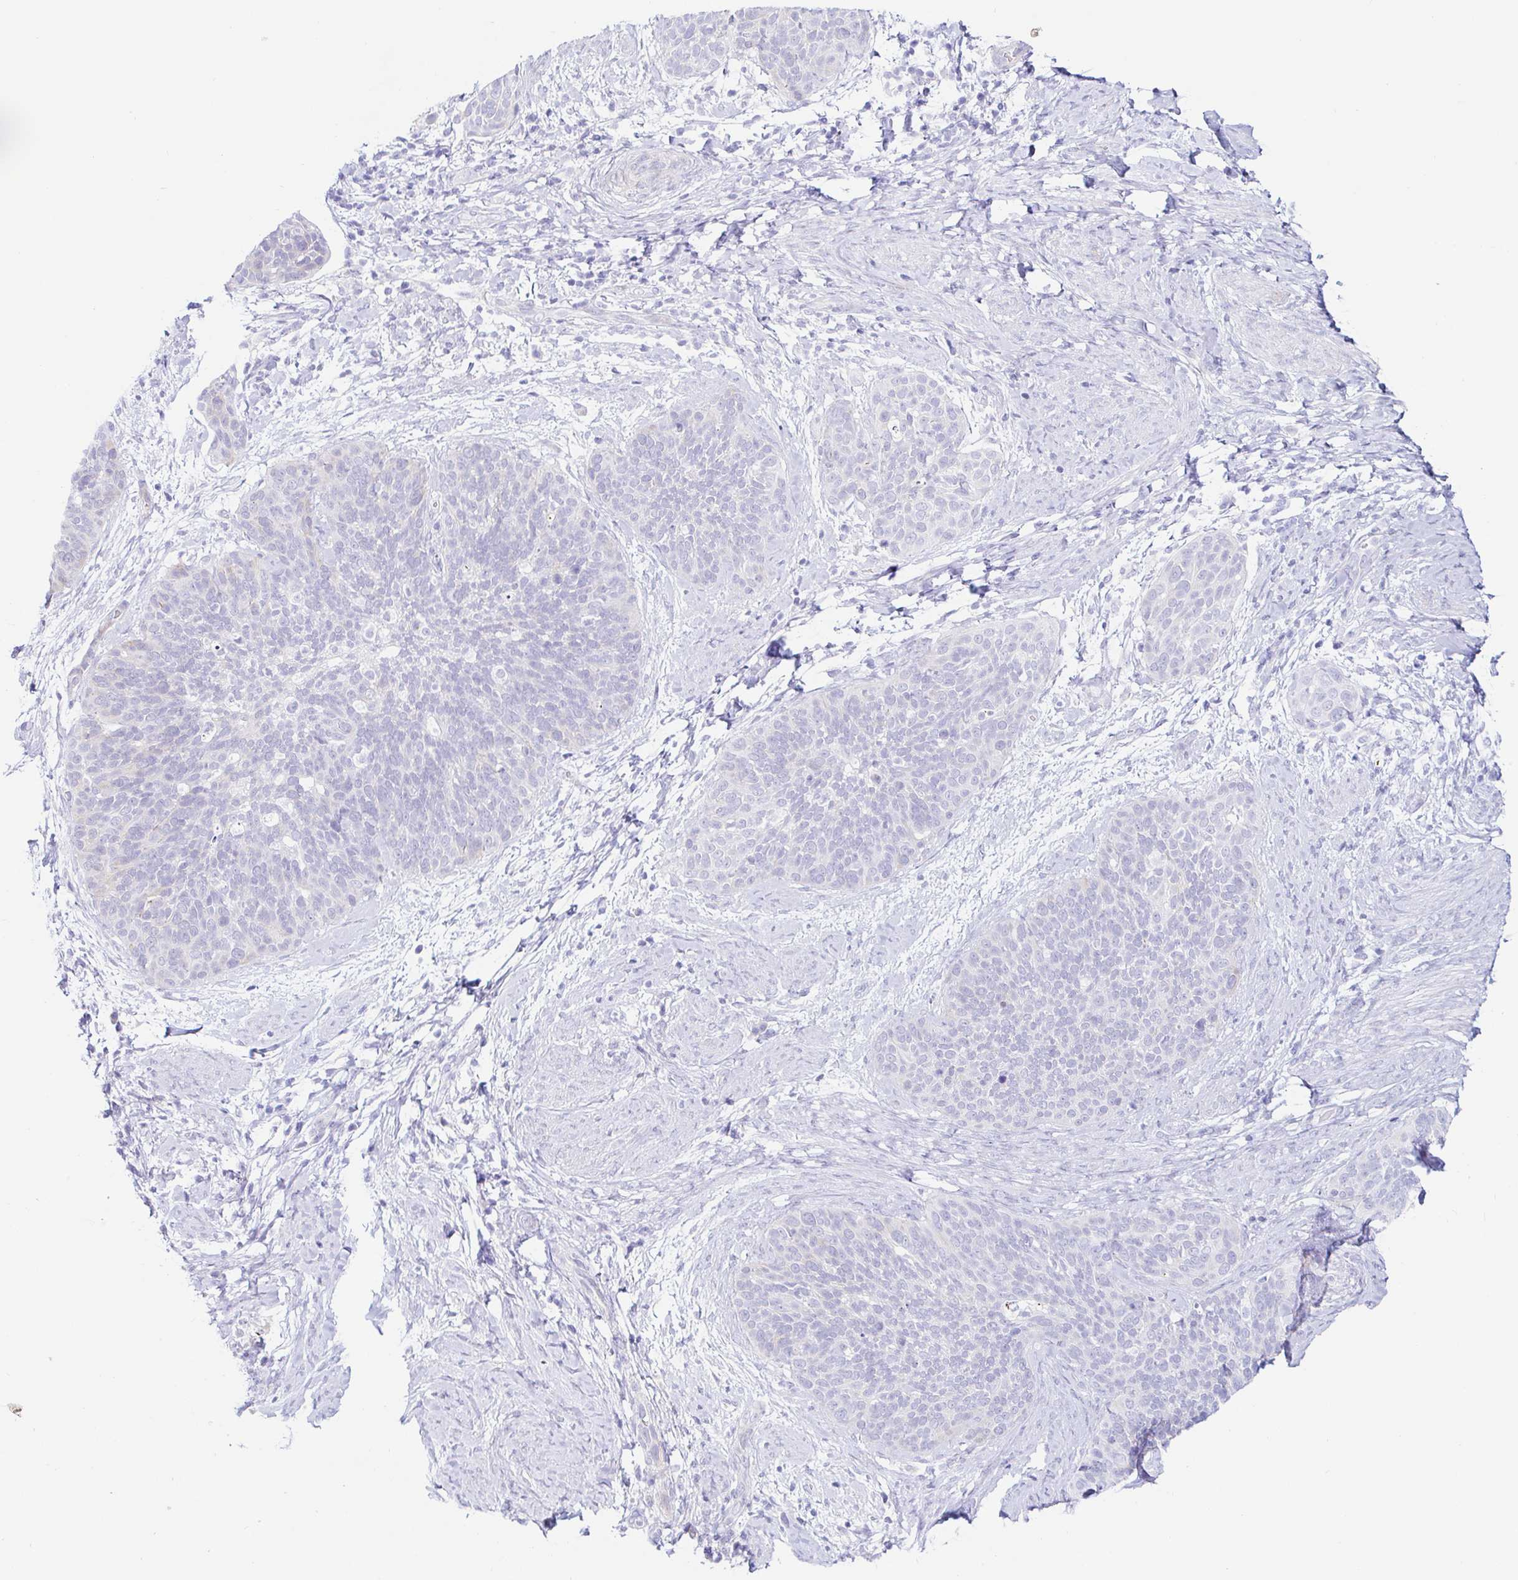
{"staining": {"intensity": "negative", "quantity": "none", "location": "none"}, "tissue": "cervical cancer", "cell_type": "Tumor cells", "image_type": "cancer", "snomed": [{"axis": "morphology", "description": "Squamous cell carcinoma, NOS"}, {"axis": "topography", "description": "Cervix"}], "caption": "Tumor cells show no significant positivity in cervical cancer. (DAB (3,3'-diaminobenzidine) immunohistochemistry (IHC), high magnification).", "gene": "PINLYP", "patient": {"sex": "female", "age": 69}}